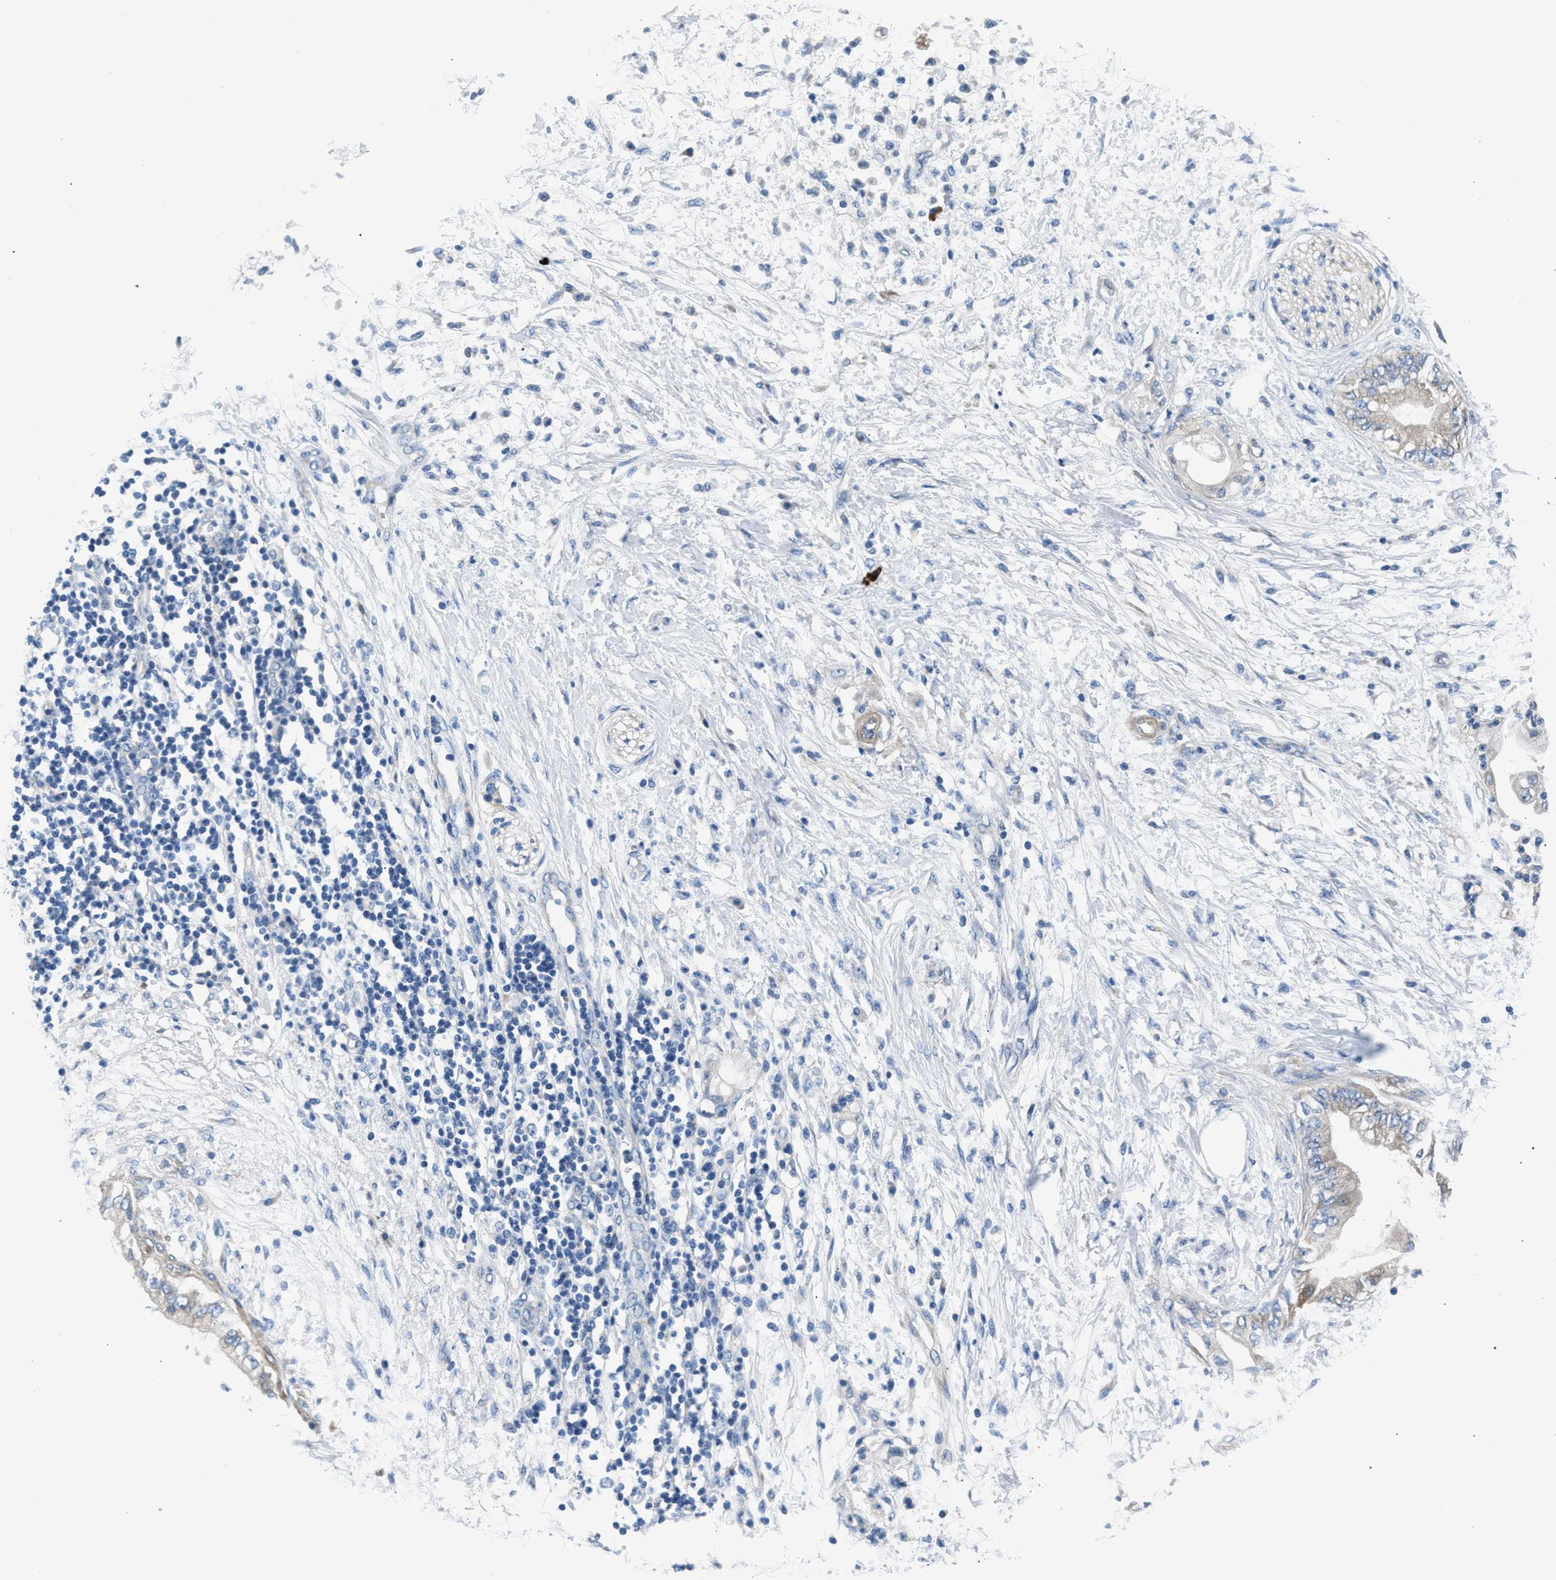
{"staining": {"intensity": "negative", "quantity": "none", "location": "none"}, "tissue": "adipose tissue", "cell_type": "Adipocytes", "image_type": "normal", "snomed": [{"axis": "morphology", "description": "Normal tissue, NOS"}, {"axis": "morphology", "description": "Adenocarcinoma, NOS"}, {"axis": "topography", "description": "Duodenum"}, {"axis": "topography", "description": "Peripheral nerve tissue"}], "caption": "The histopathology image shows no significant staining in adipocytes of adipose tissue.", "gene": "CDRT4", "patient": {"sex": "female", "age": 60}}